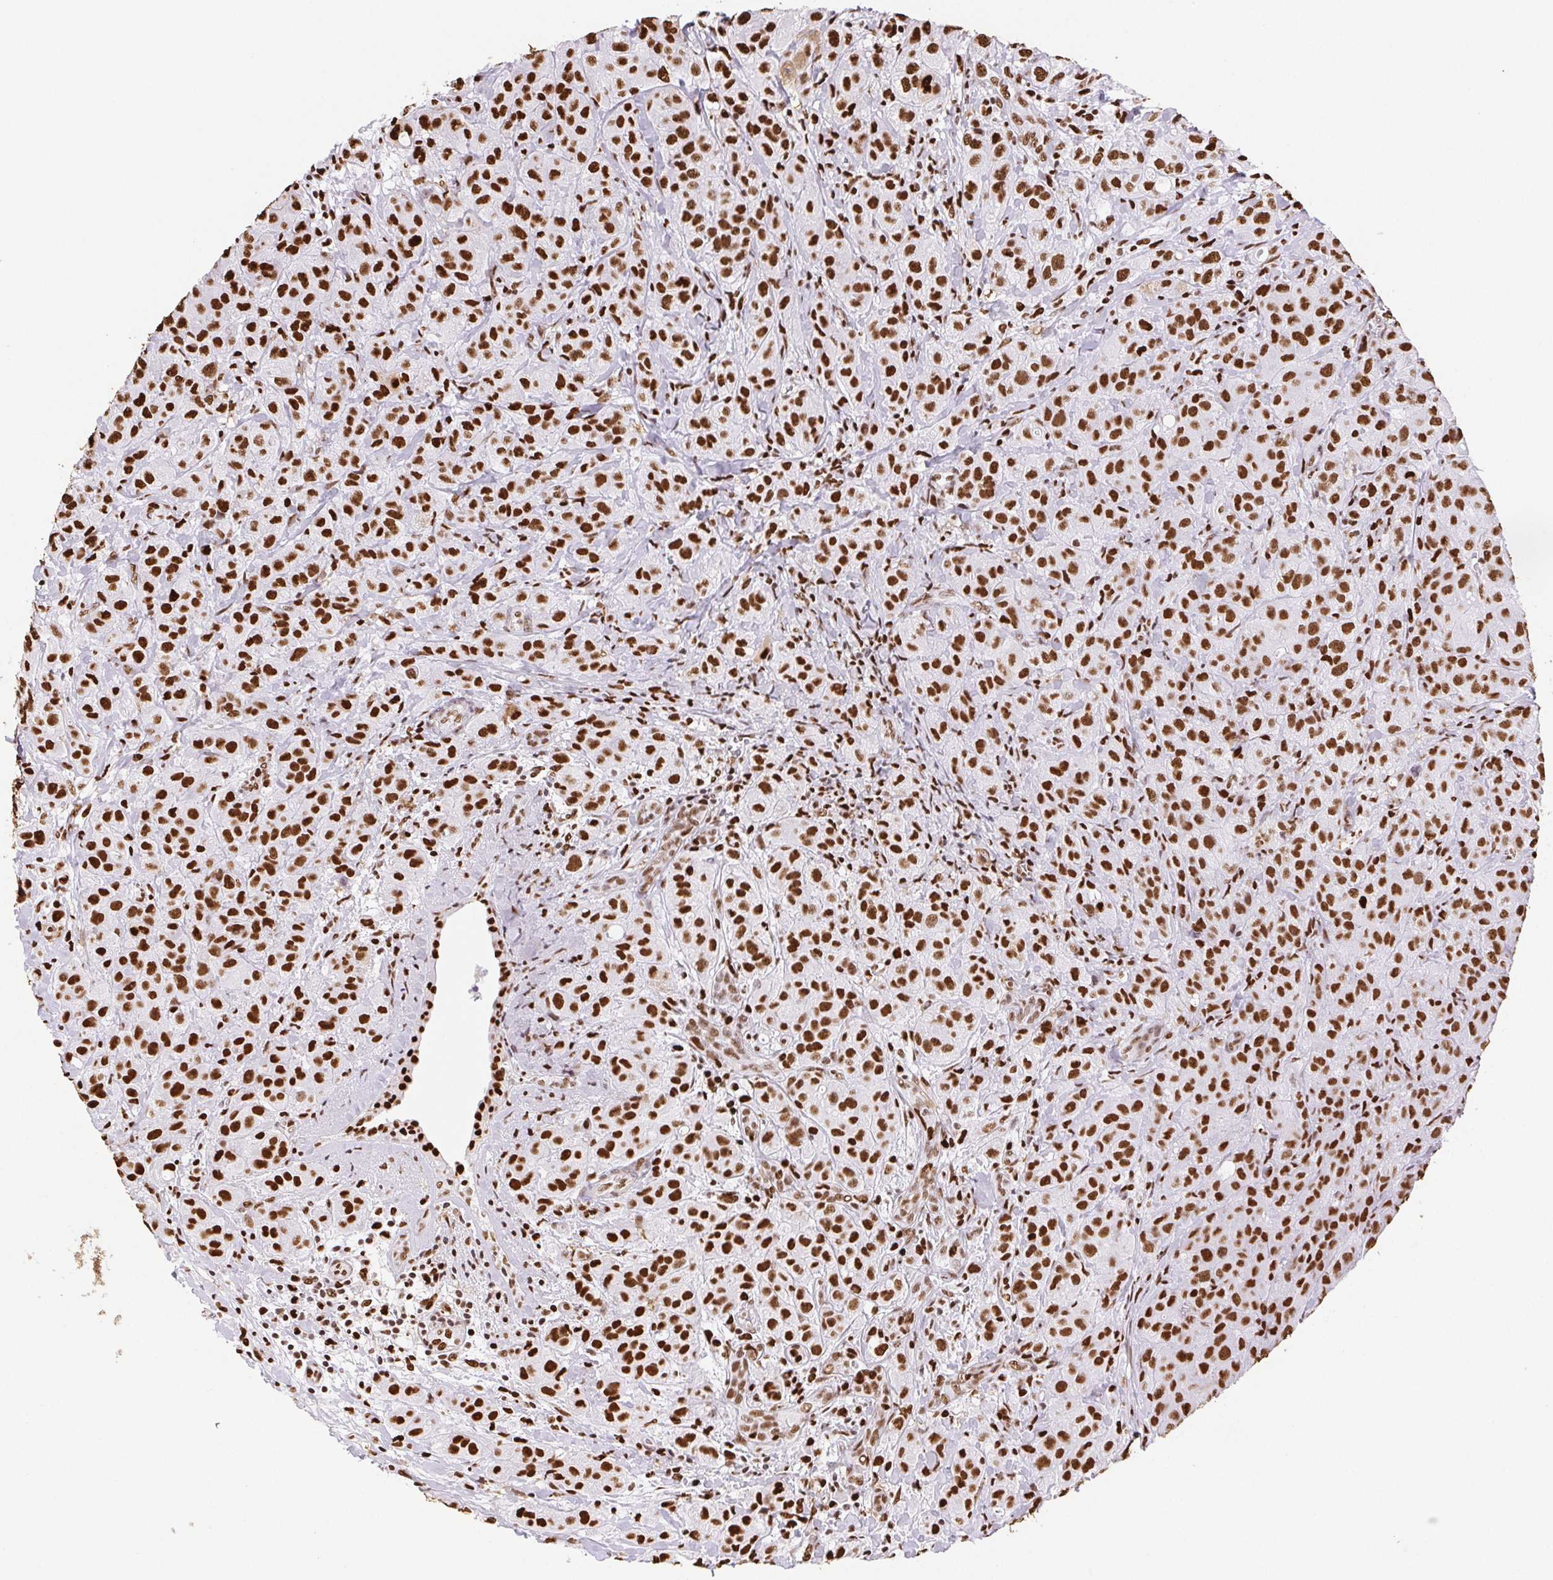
{"staining": {"intensity": "strong", "quantity": ">75%", "location": "nuclear"}, "tissue": "breast cancer", "cell_type": "Tumor cells", "image_type": "cancer", "snomed": [{"axis": "morphology", "description": "Normal tissue, NOS"}, {"axis": "morphology", "description": "Duct carcinoma"}, {"axis": "topography", "description": "Breast"}], "caption": "The immunohistochemical stain shows strong nuclear expression in tumor cells of breast cancer tissue.", "gene": "SET", "patient": {"sex": "female", "age": 43}}